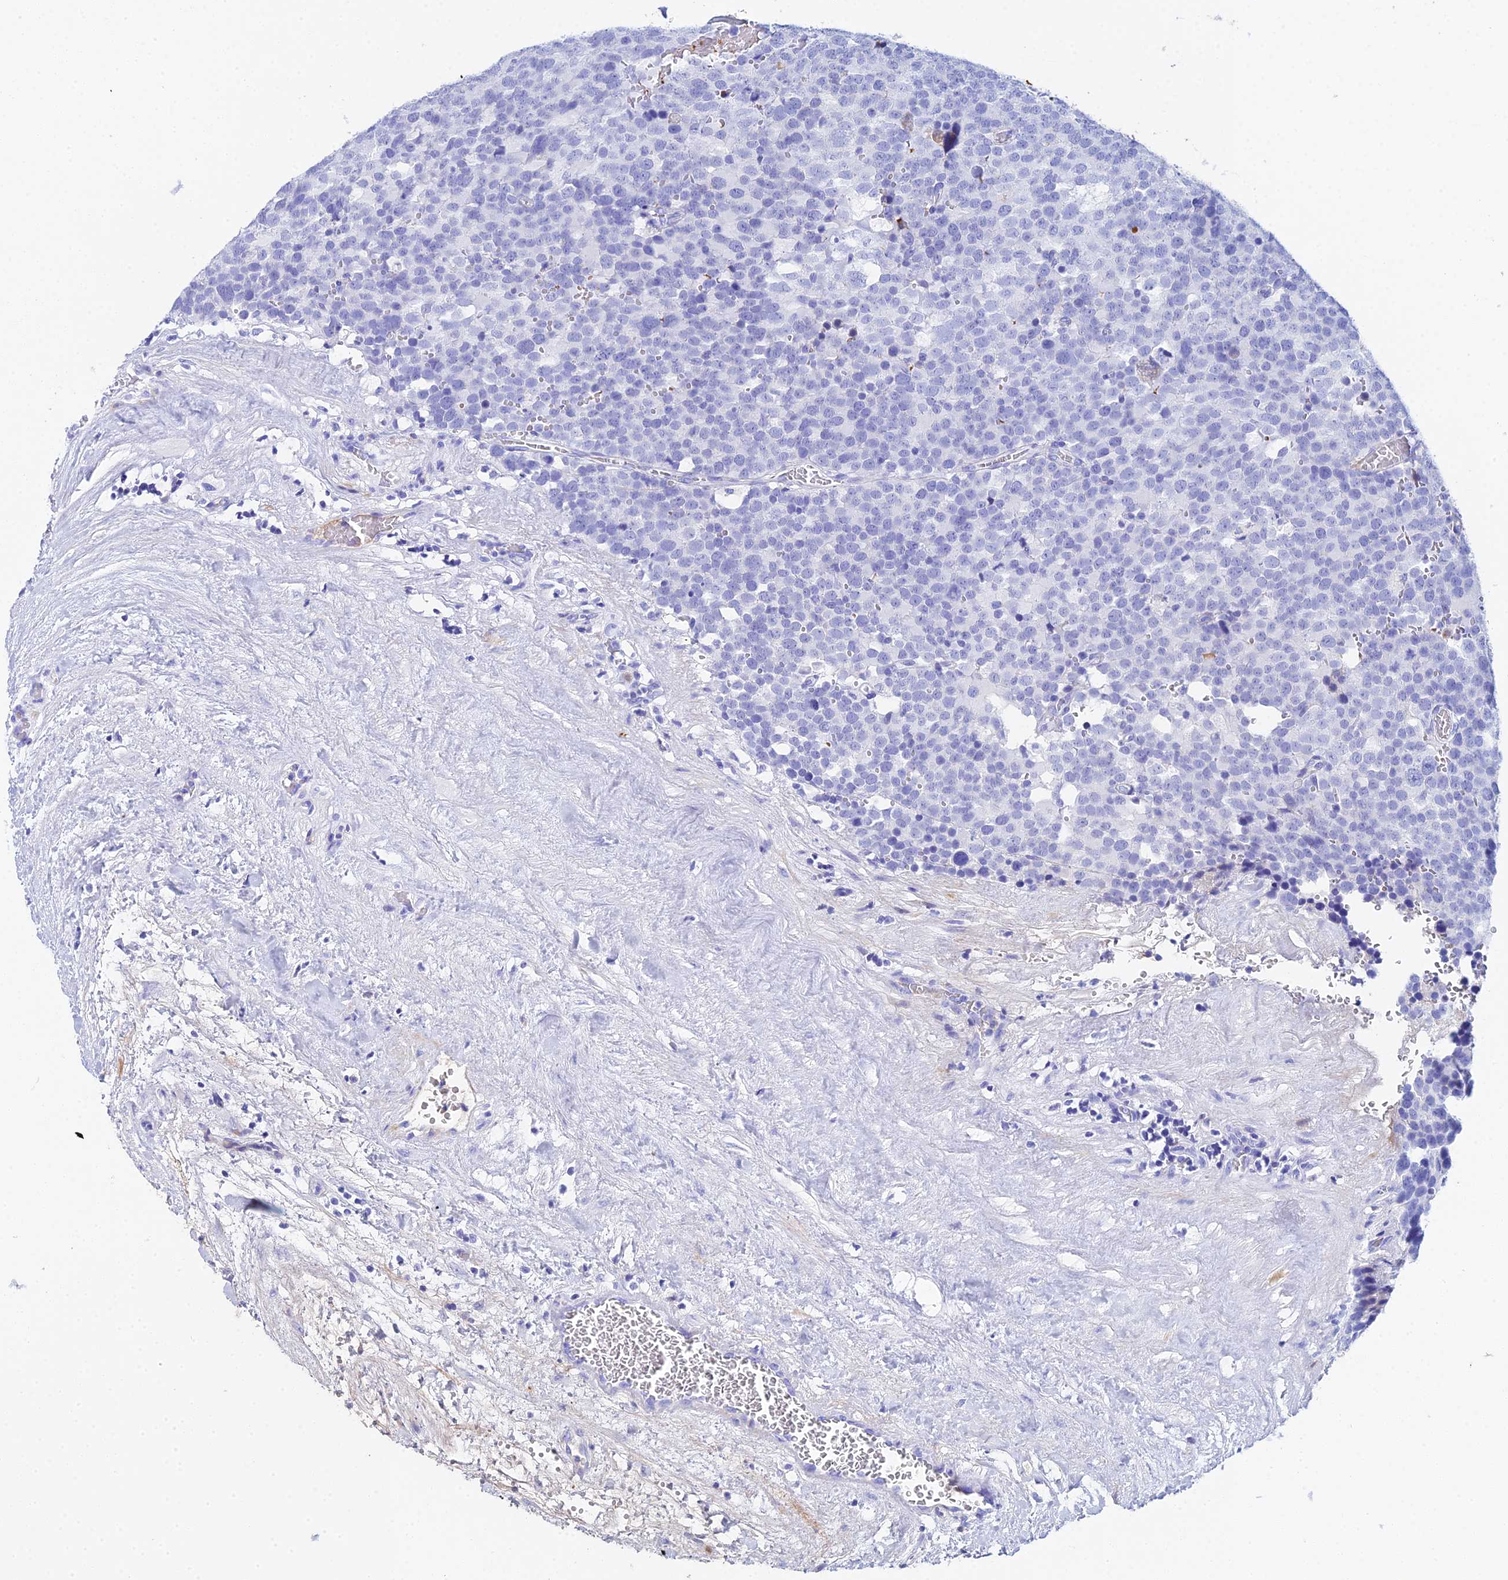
{"staining": {"intensity": "negative", "quantity": "none", "location": "none"}, "tissue": "testis cancer", "cell_type": "Tumor cells", "image_type": "cancer", "snomed": [{"axis": "morphology", "description": "Seminoma, NOS"}, {"axis": "topography", "description": "Testis"}], "caption": "The photomicrograph exhibits no significant expression in tumor cells of testis cancer. (DAB (3,3'-diaminobenzidine) immunohistochemistry visualized using brightfield microscopy, high magnification).", "gene": "CELA3A", "patient": {"sex": "male", "age": 71}}